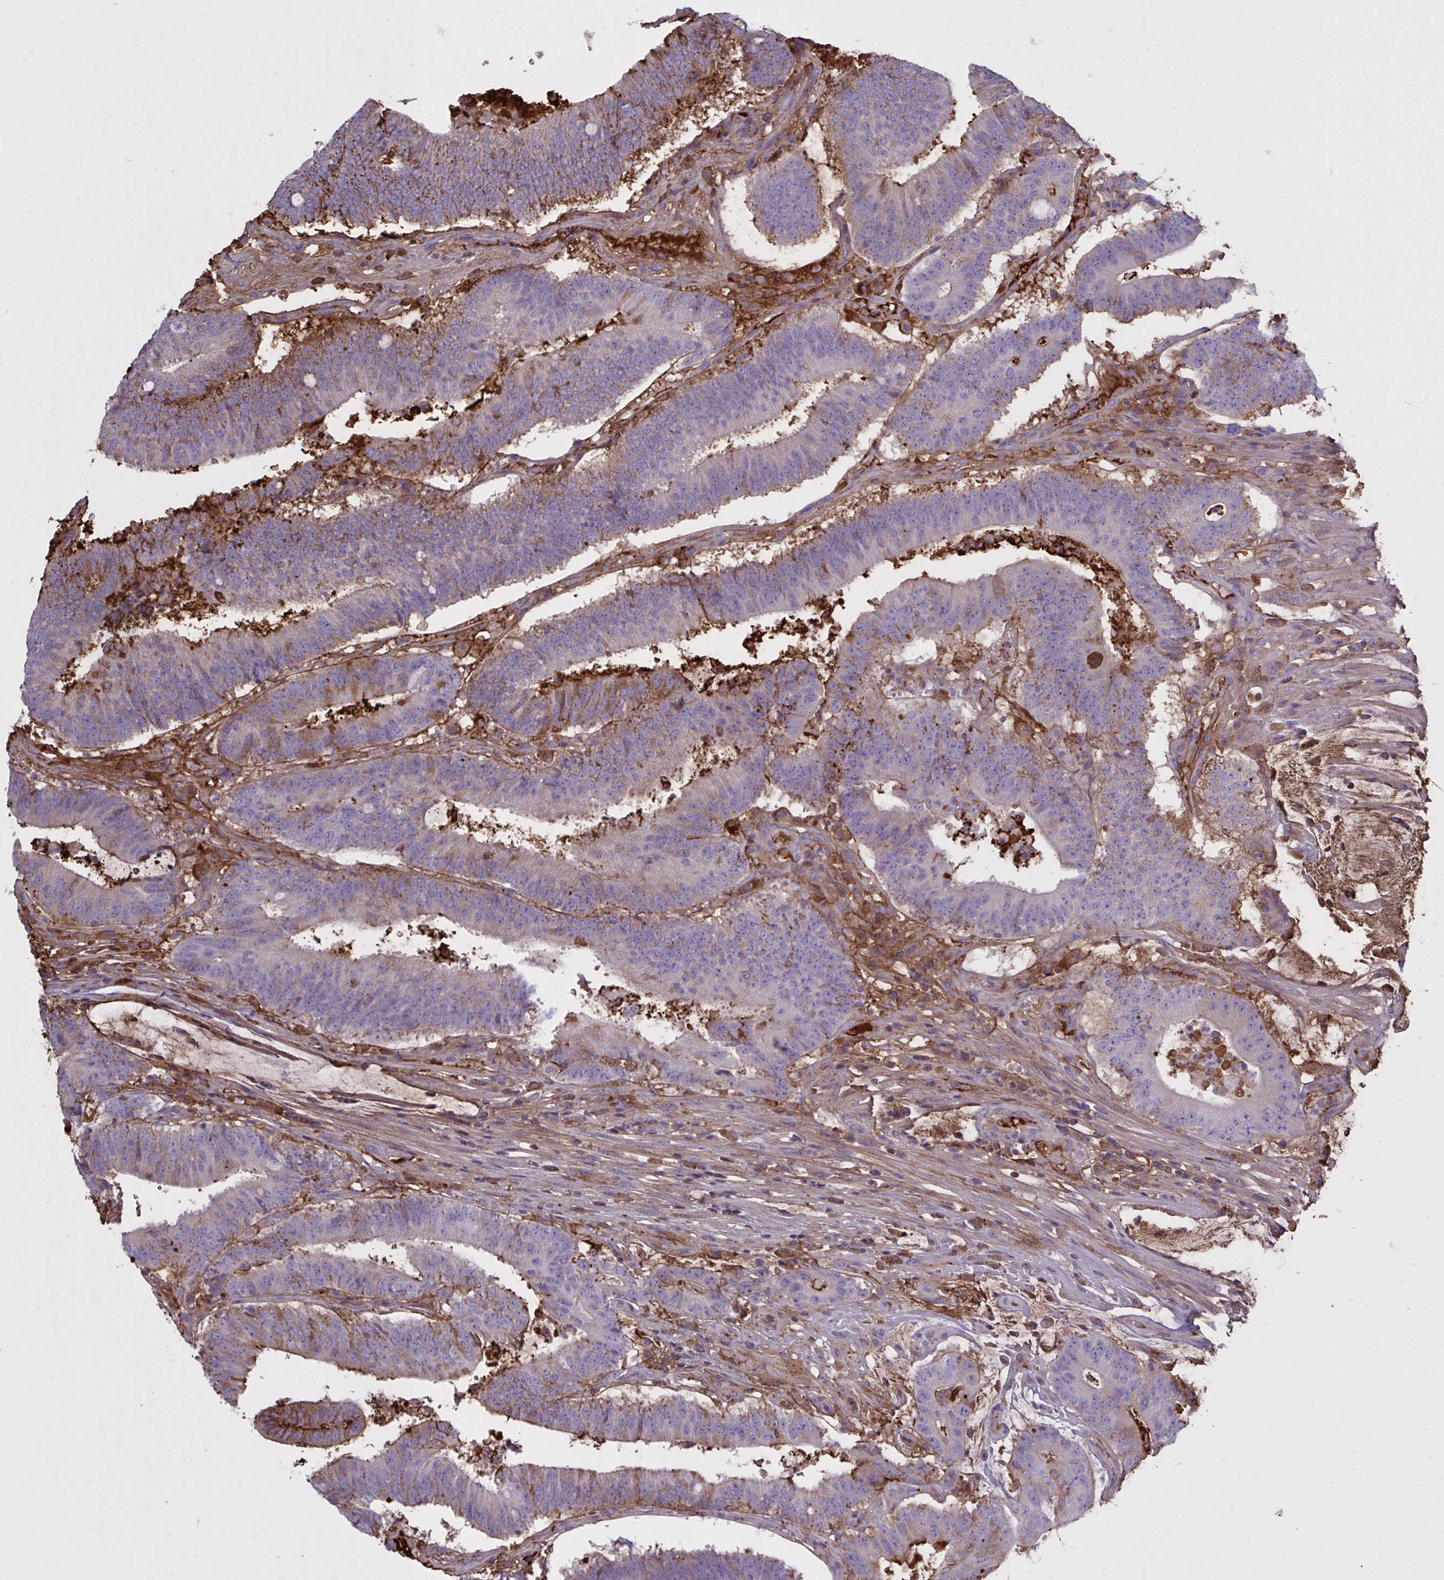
{"staining": {"intensity": "weak", "quantity": "25%-75%", "location": "cytoplasmic/membranous"}, "tissue": "colorectal cancer", "cell_type": "Tumor cells", "image_type": "cancer", "snomed": [{"axis": "morphology", "description": "Adenocarcinoma, NOS"}, {"axis": "topography", "description": "Colon"}], "caption": "Adenocarcinoma (colorectal) stained for a protein exhibits weak cytoplasmic/membranous positivity in tumor cells. The staining was performed using DAB (3,3'-diaminobenzidine), with brown indicating positive protein expression. Nuclei are stained blue with hematoxylin.", "gene": "IL1R1", "patient": {"sex": "female", "age": 43}}